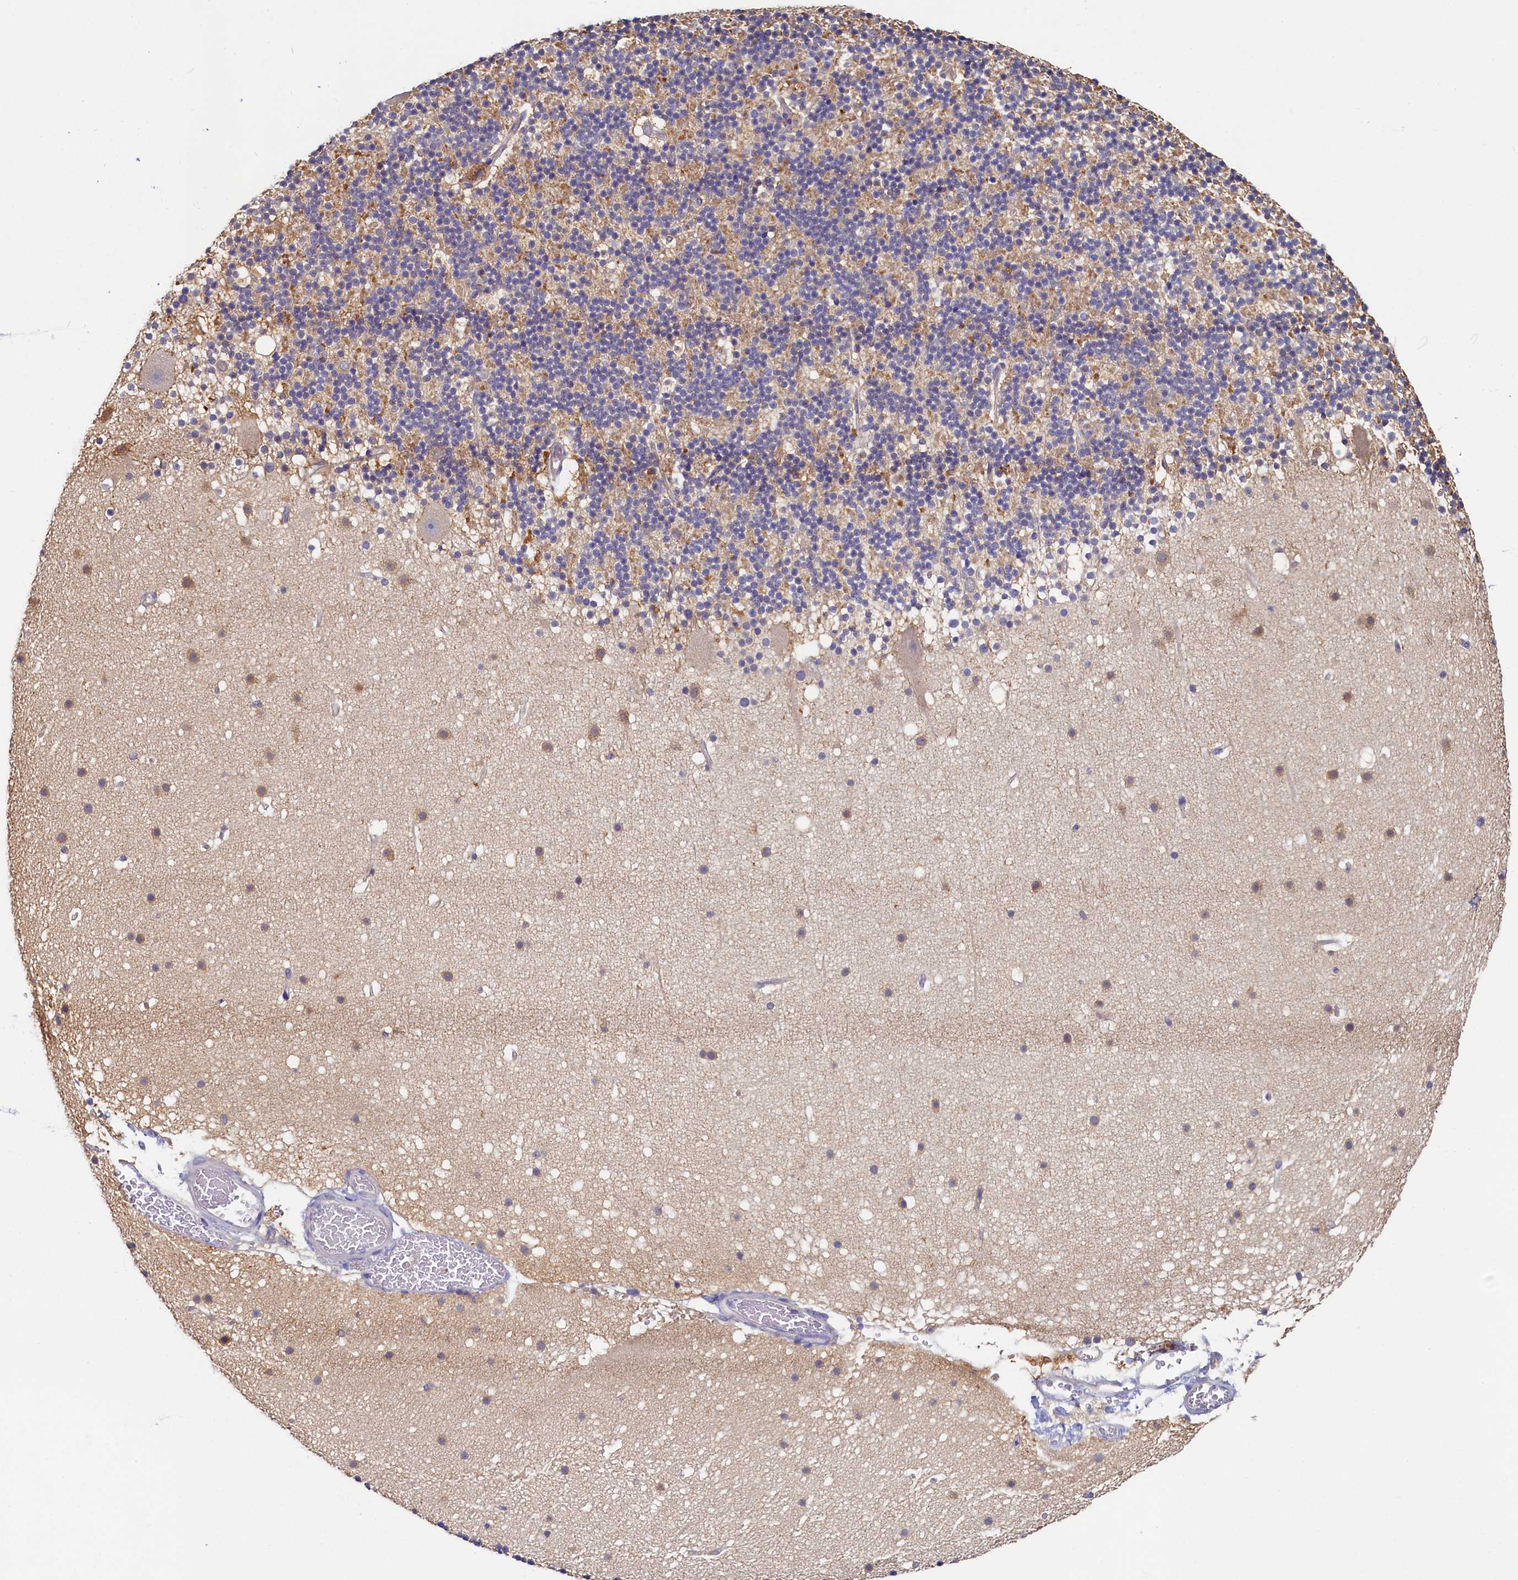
{"staining": {"intensity": "moderate", "quantity": "<25%", "location": "cytoplasmic/membranous"}, "tissue": "cerebellum", "cell_type": "Cells in granular layer", "image_type": "normal", "snomed": [{"axis": "morphology", "description": "Normal tissue, NOS"}, {"axis": "topography", "description": "Cerebellum"}], "caption": "A brown stain highlights moderate cytoplasmic/membranous expression of a protein in cells in granular layer of normal cerebellum. (IHC, brightfield microscopy, high magnification).", "gene": "TIMM8B", "patient": {"sex": "male", "age": 57}}